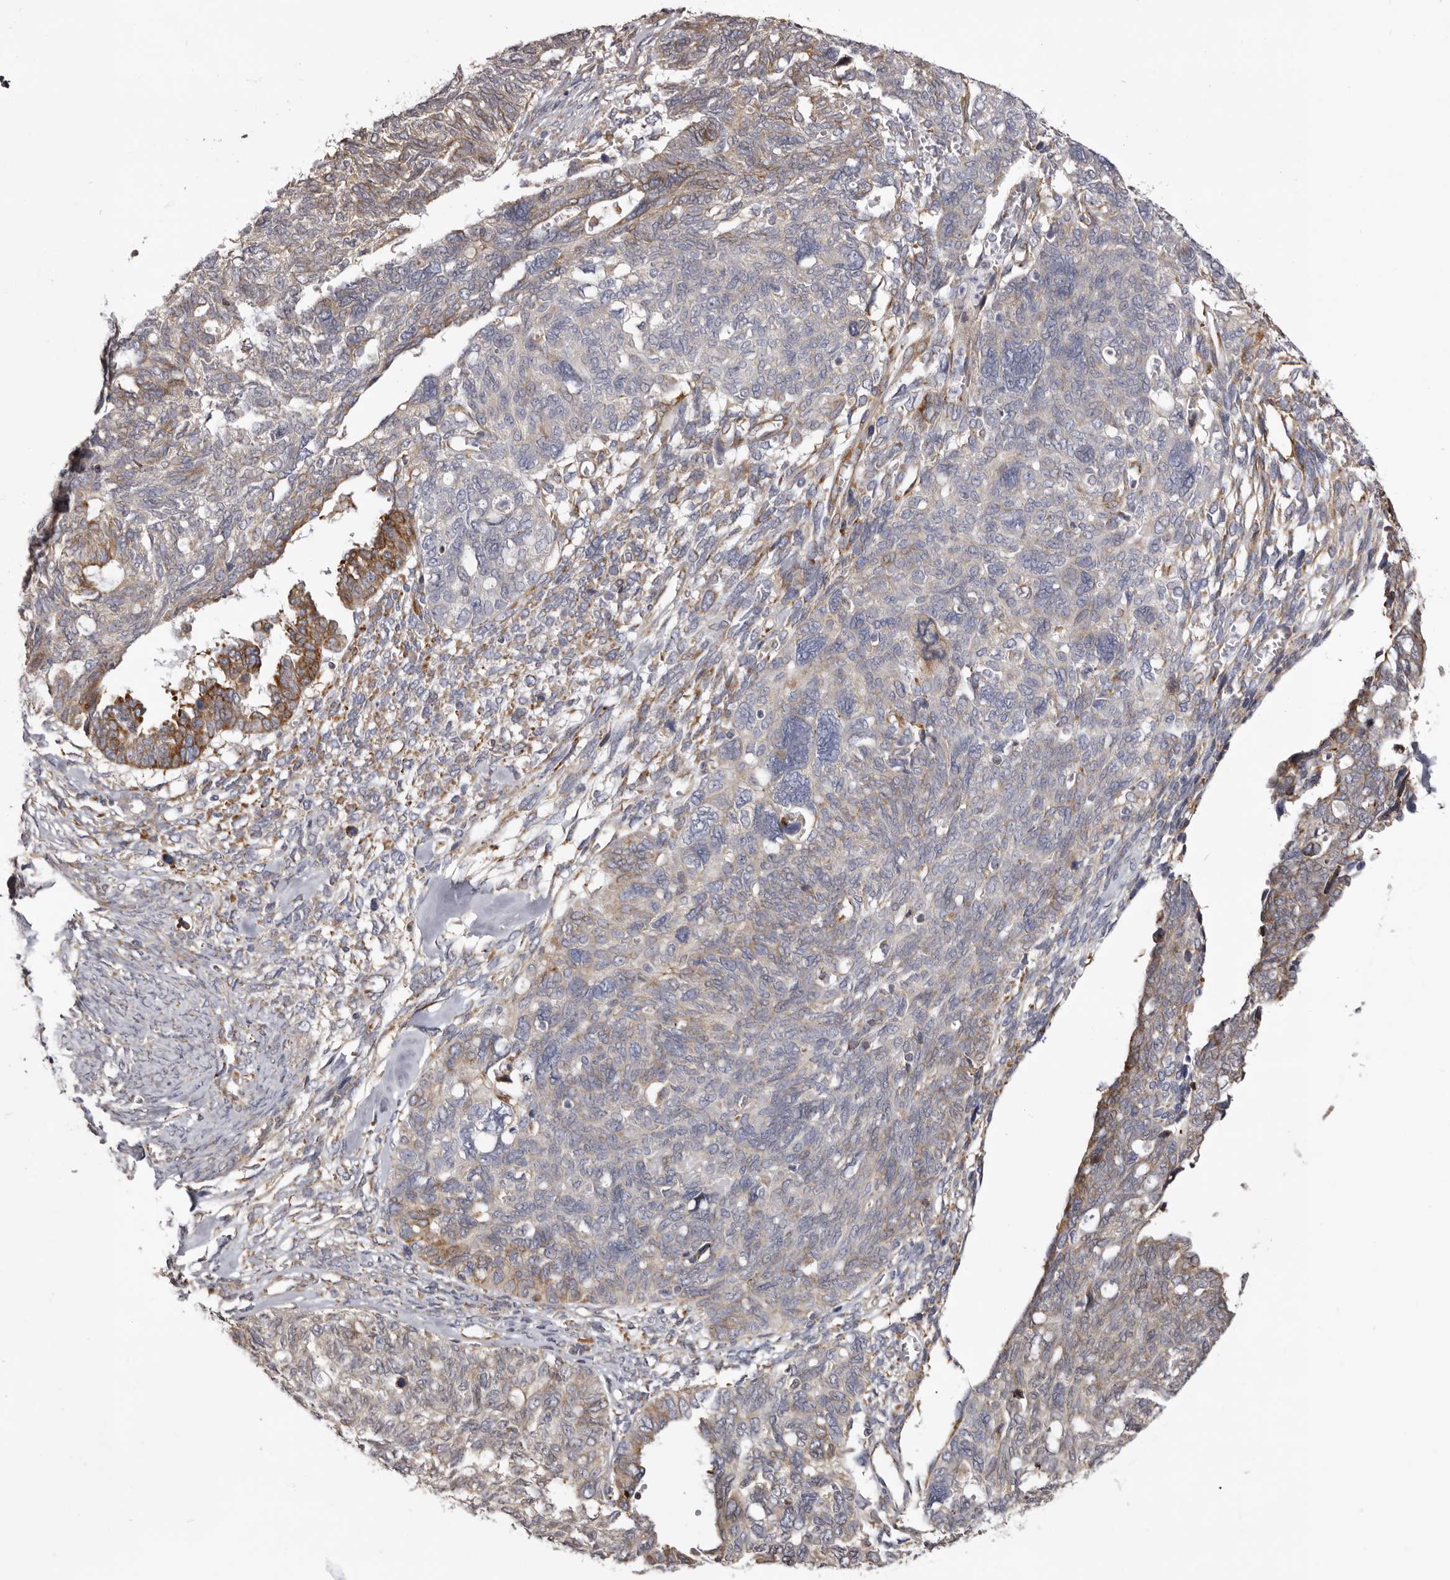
{"staining": {"intensity": "moderate", "quantity": "<25%", "location": "cytoplasmic/membranous"}, "tissue": "ovarian cancer", "cell_type": "Tumor cells", "image_type": "cancer", "snomed": [{"axis": "morphology", "description": "Cystadenocarcinoma, serous, NOS"}, {"axis": "topography", "description": "Ovary"}], "caption": "Protein expression analysis of ovarian cancer (serous cystadenocarcinoma) shows moderate cytoplasmic/membranous staining in approximately <25% of tumor cells. (brown staining indicates protein expression, while blue staining denotes nuclei).", "gene": "PIGX", "patient": {"sex": "female", "age": 79}}